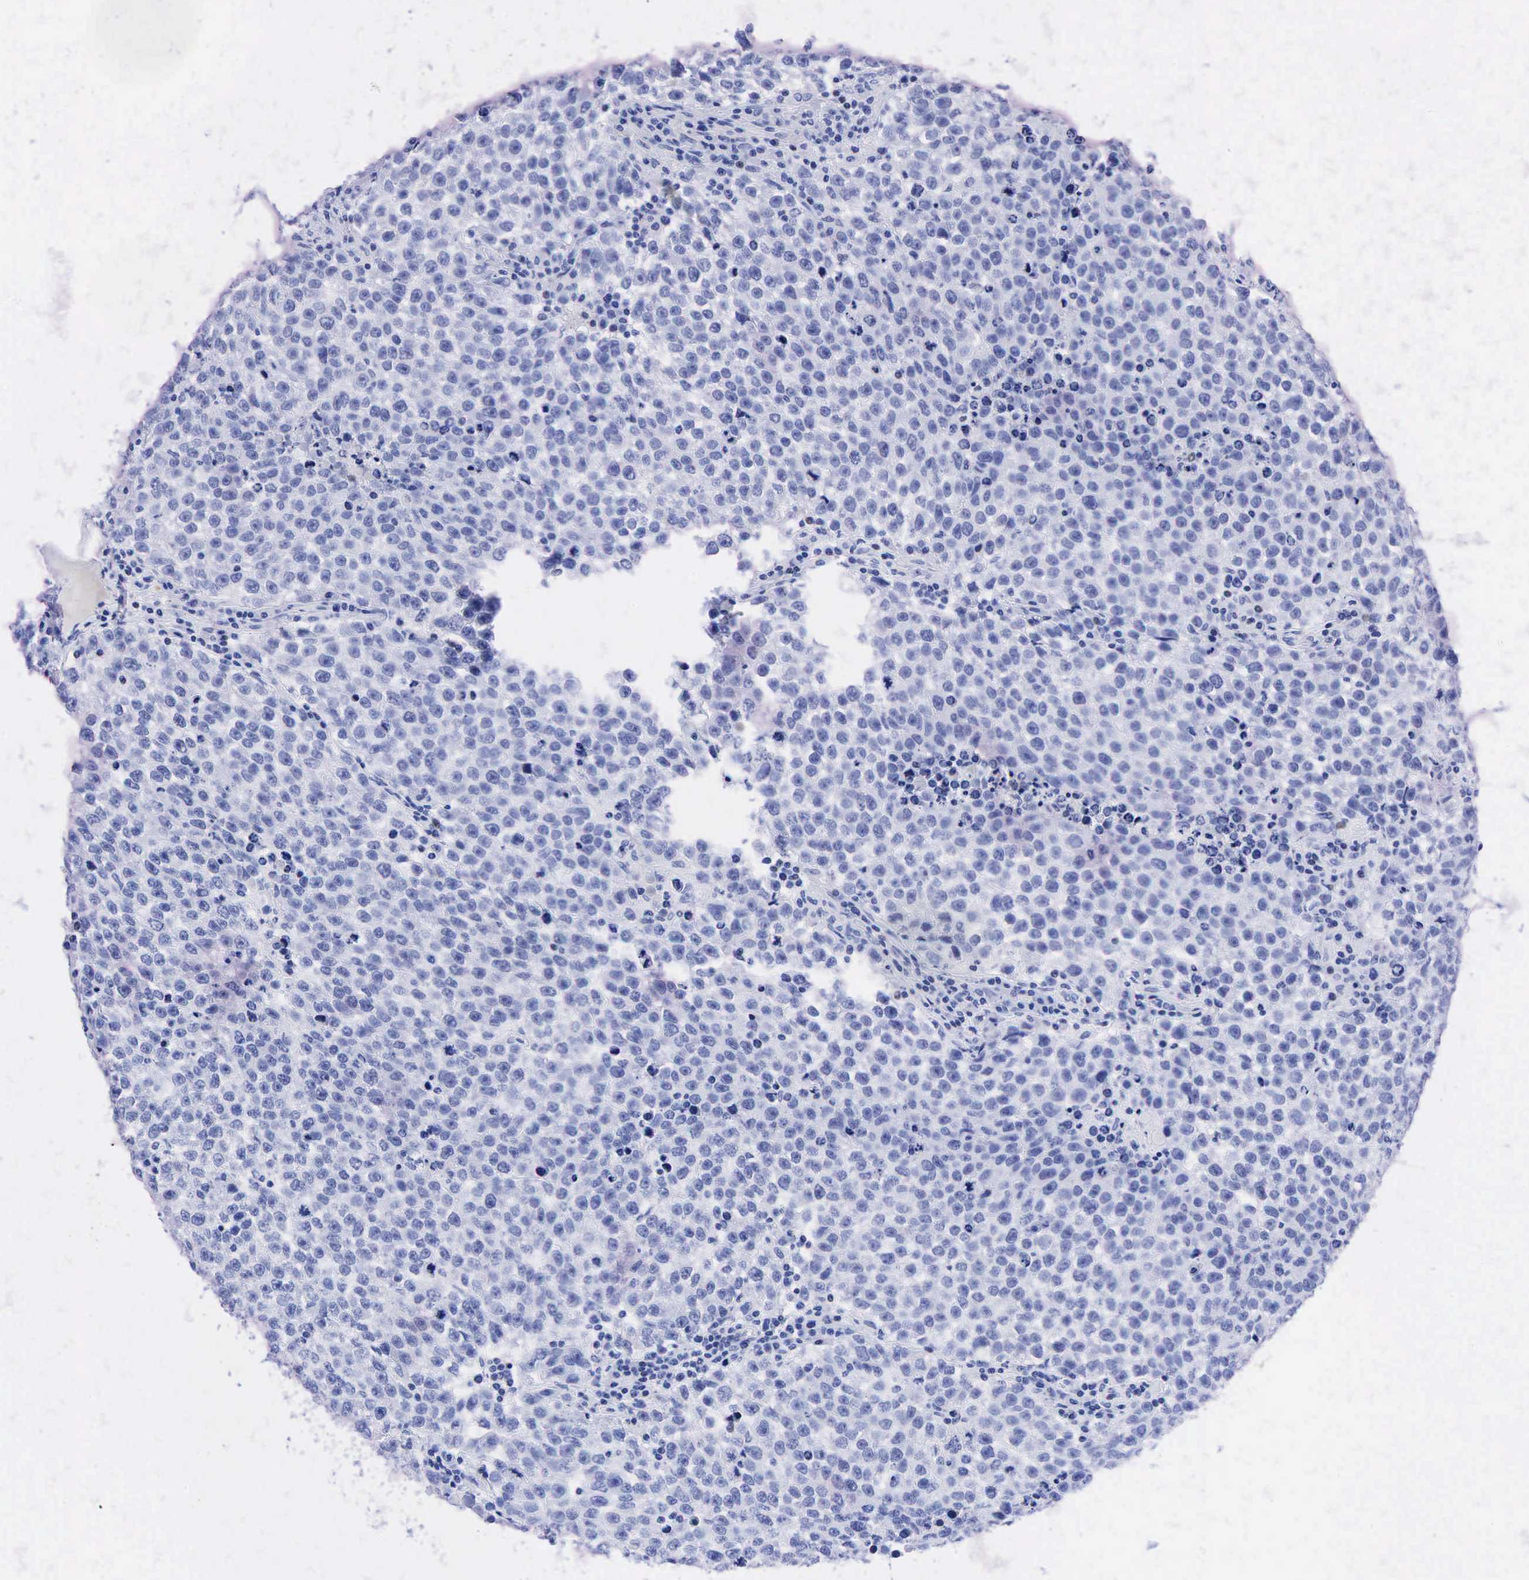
{"staining": {"intensity": "negative", "quantity": "none", "location": "none"}, "tissue": "testis cancer", "cell_type": "Tumor cells", "image_type": "cancer", "snomed": [{"axis": "morphology", "description": "Seminoma, NOS"}, {"axis": "topography", "description": "Testis"}], "caption": "A high-resolution image shows IHC staining of testis cancer, which displays no significant expression in tumor cells. Nuclei are stained in blue.", "gene": "CEACAM5", "patient": {"sex": "male", "age": 36}}